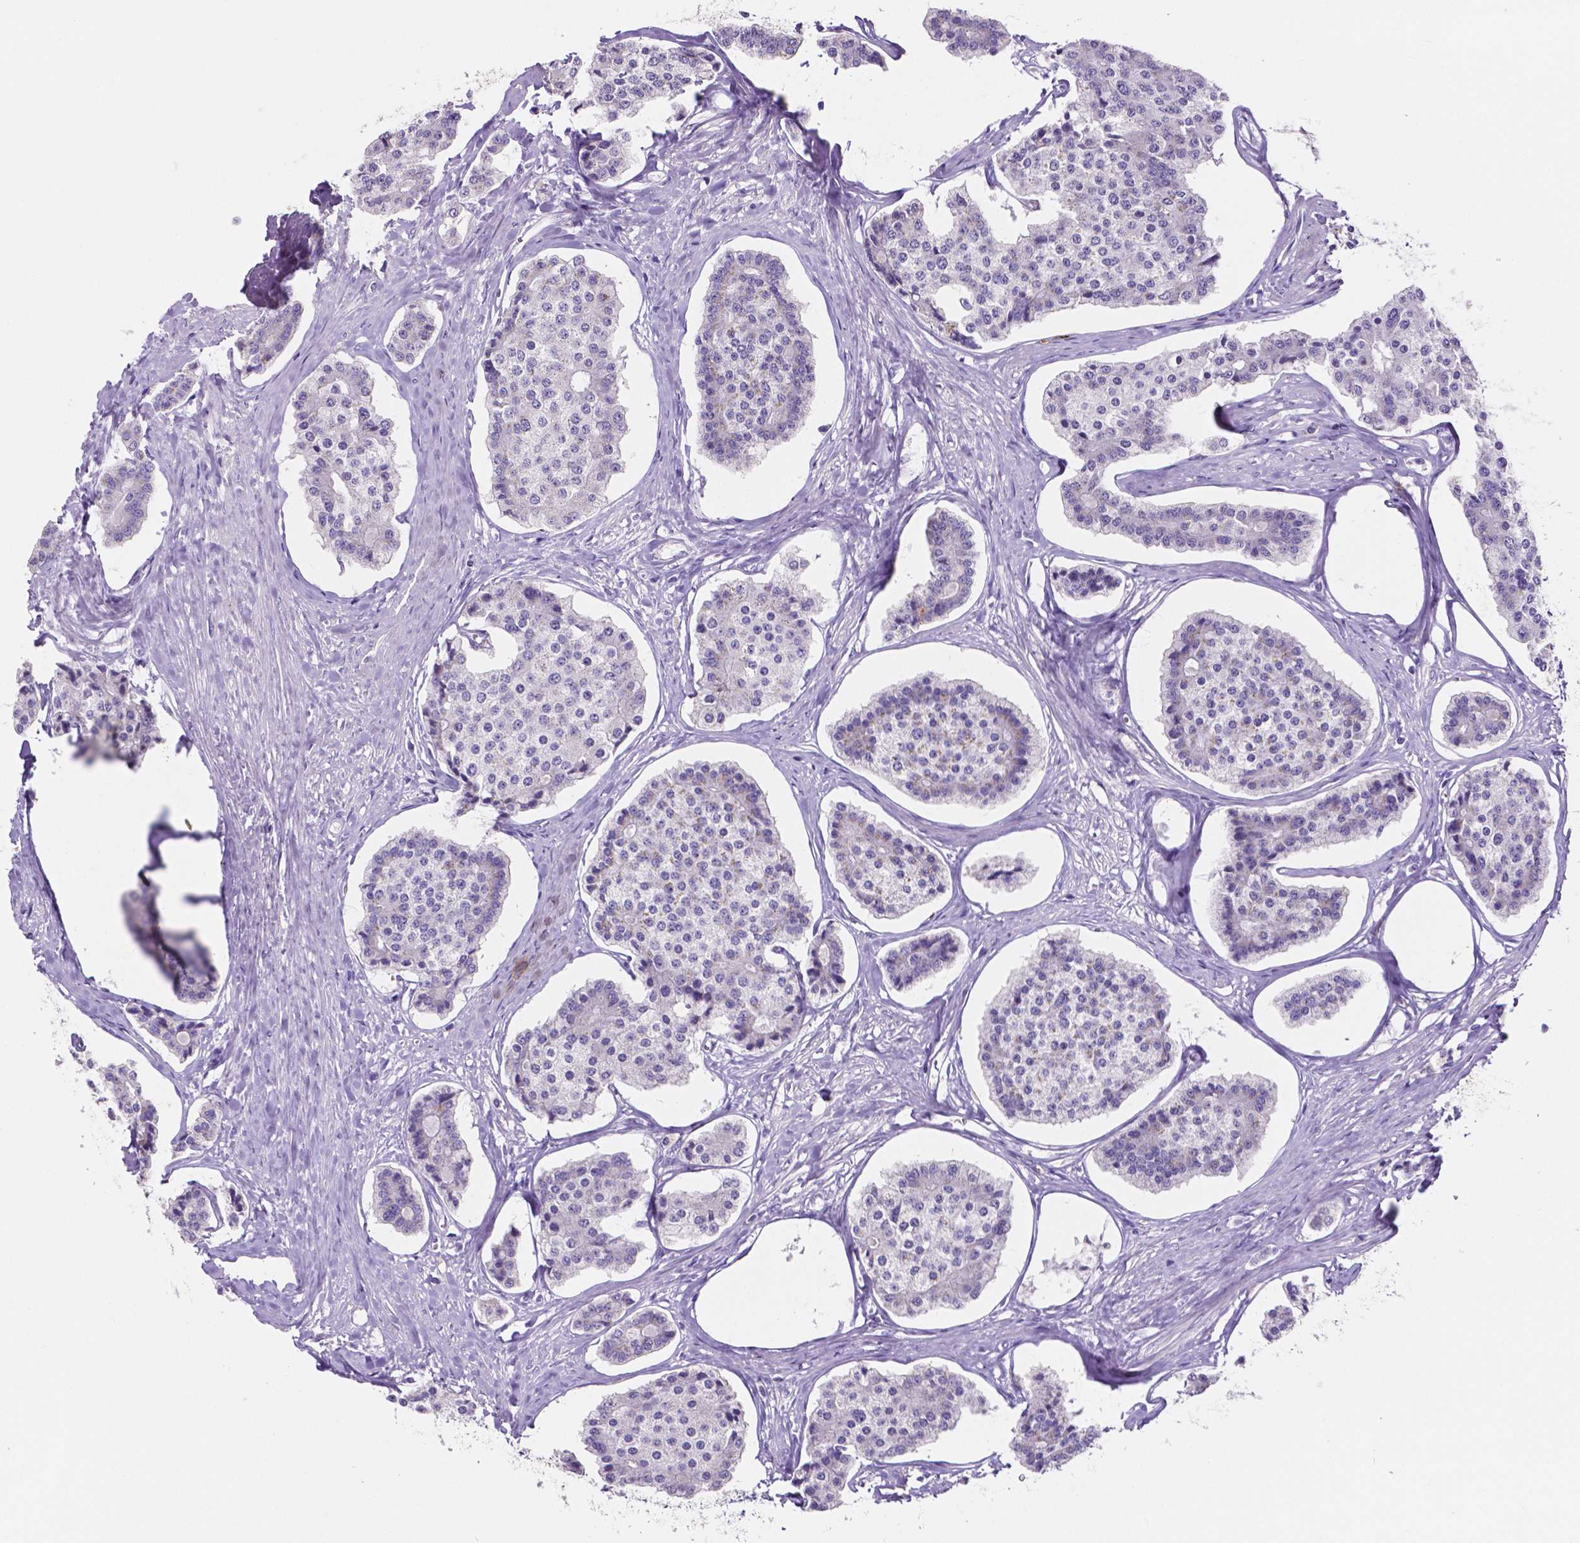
{"staining": {"intensity": "negative", "quantity": "none", "location": "none"}, "tissue": "carcinoid", "cell_type": "Tumor cells", "image_type": "cancer", "snomed": [{"axis": "morphology", "description": "Carcinoid, malignant, NOS"}, {"axis": "topography", "description": "Small intestine"}], "caption": "Immunohistochemistry photomicrograph of human malignant carcinoid stained for a protein (brown), which displays no staining in tumor cells.", "gene": "MMP9", "patient": {"sex": "female", "age": 65}}